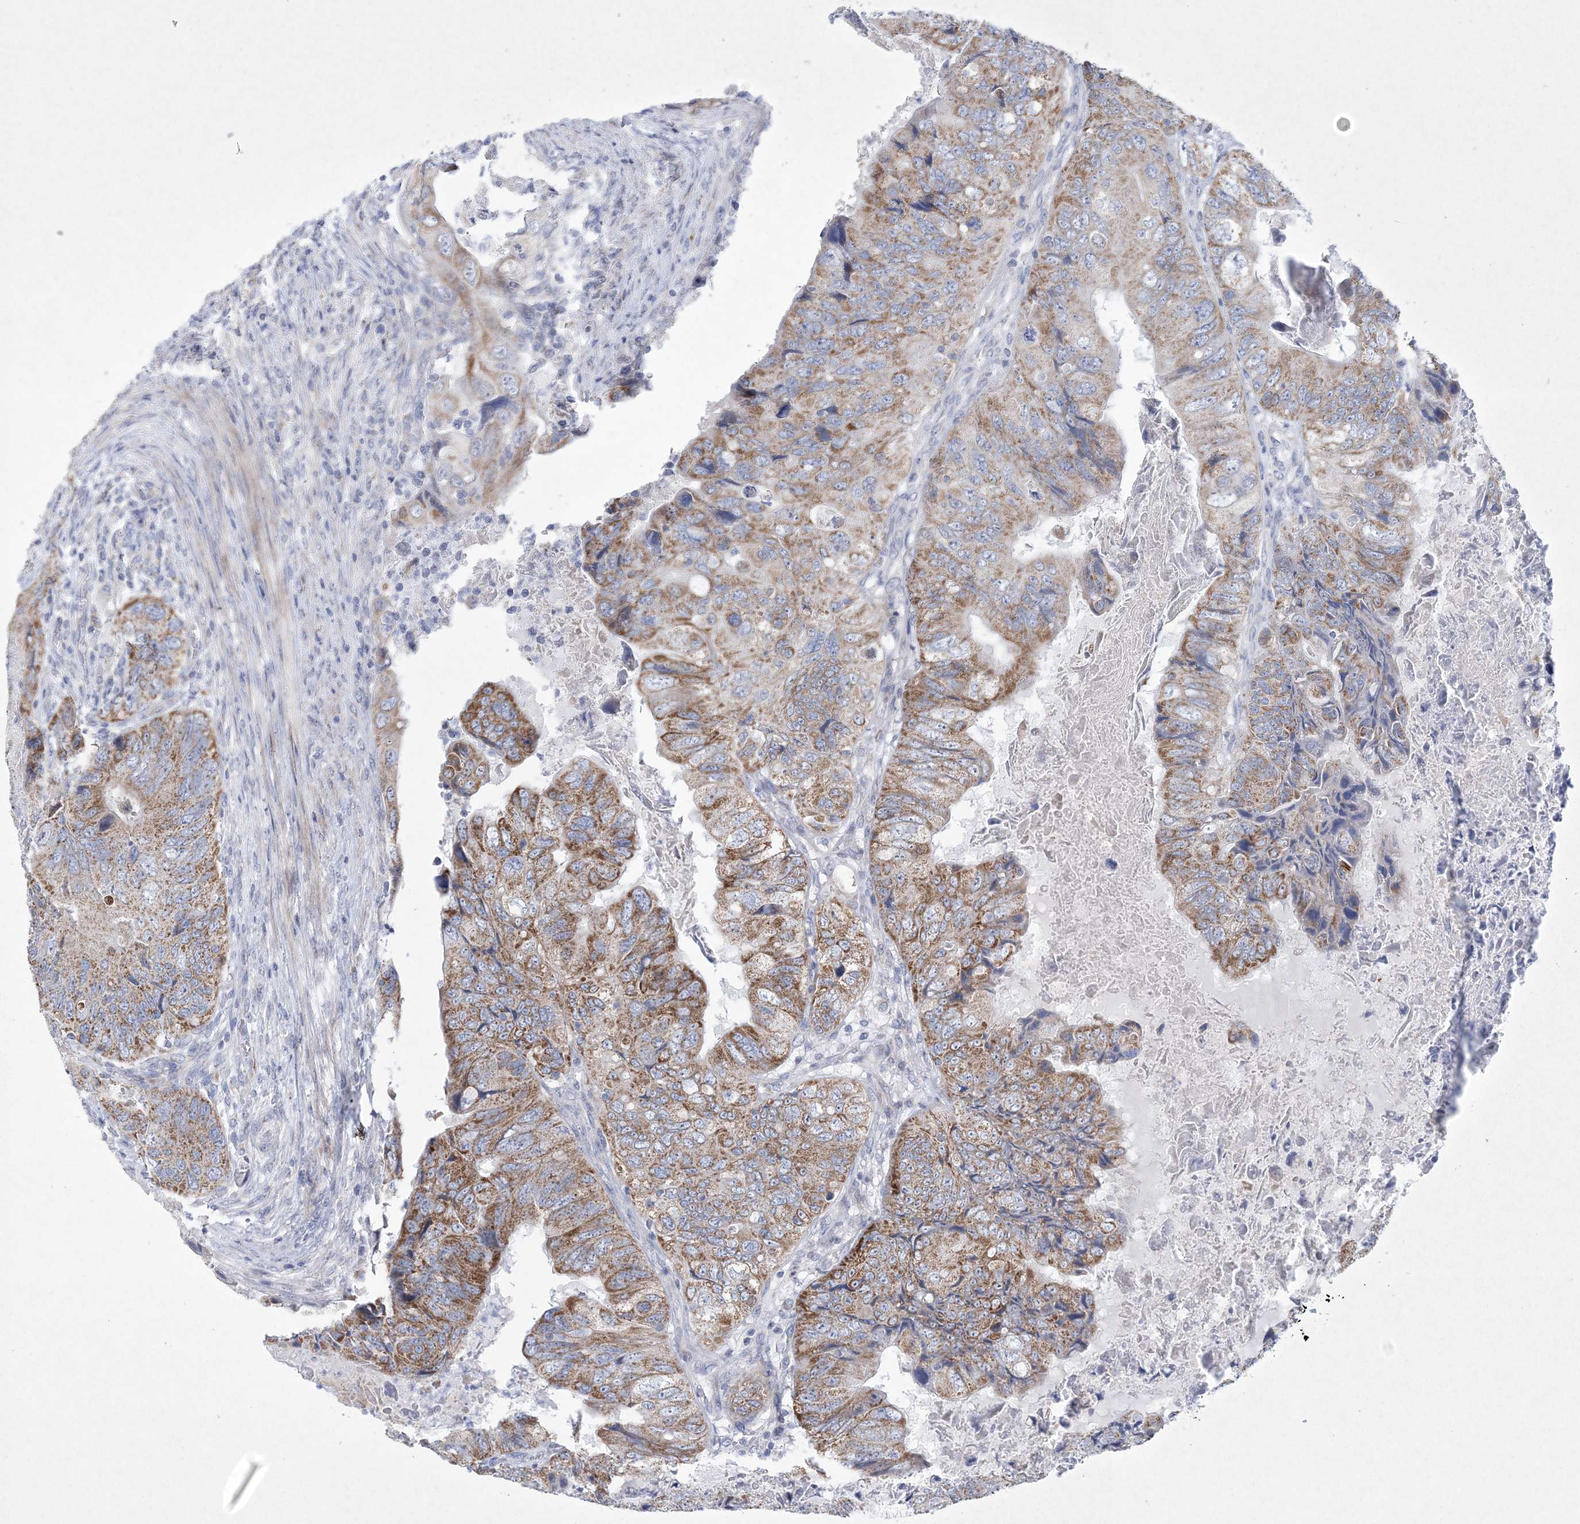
{"staining": {"intensity": "moderate", "quantity": ">75%", "location": "cytoplasmic/membranous"}, "tissue": "colorectal cancer", "cell_type": "Tumor cells", "image_type": "cancer", "snomed": [{"axis": "morphology", "description": "Adenocarcinoma, NOS"}, {"axis": "topography", "description": "Rectum"}], "caption": "A brown stain shows moderate cytoplasmic/membranous positivity of a protein in human colorectal cancer (adenocarcinoma) tumor cells.", "gene": "CES4A", "patient": {"sex": "male", "age": 63}}